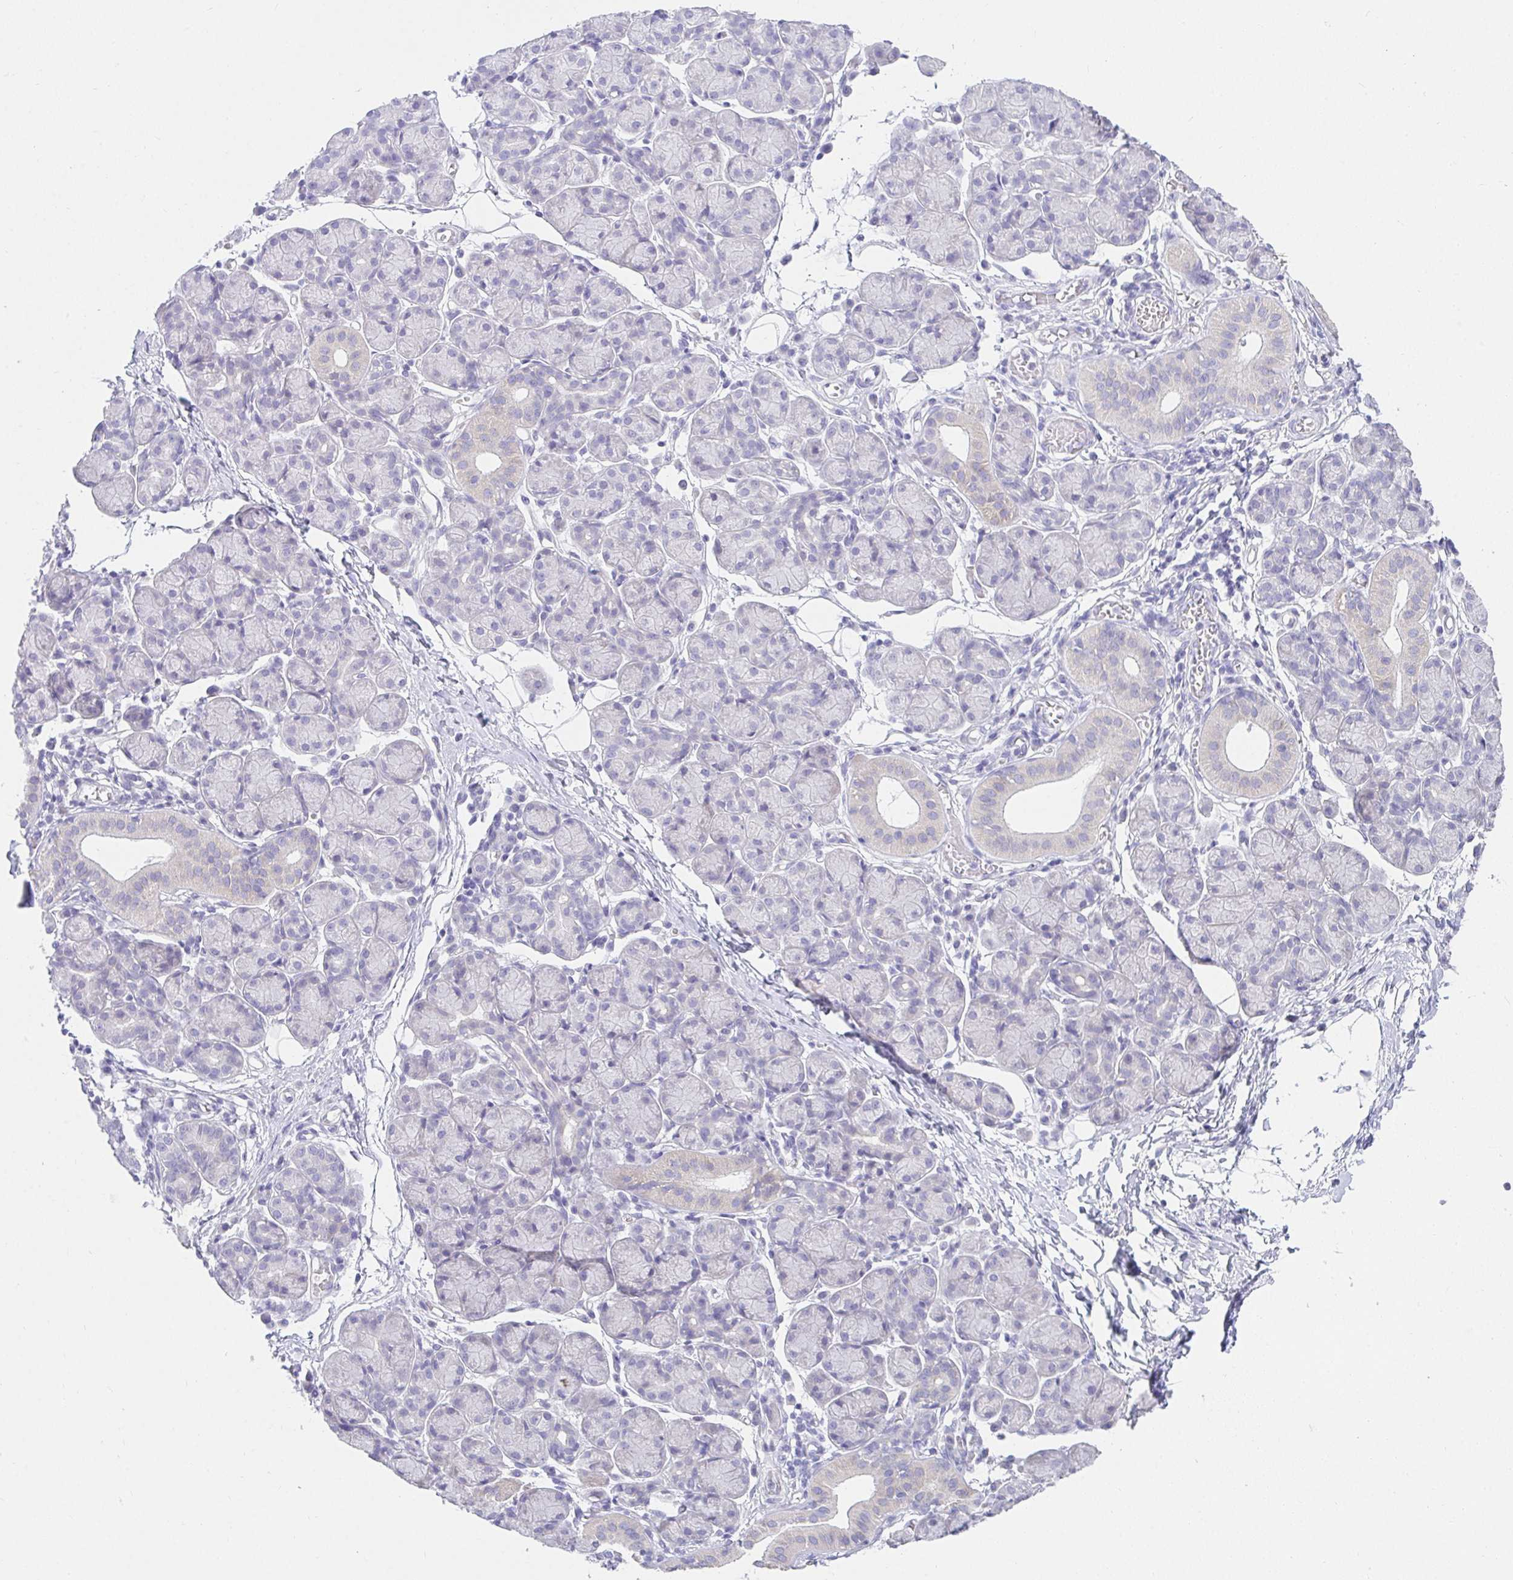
{"staining": {"intensity": "negative", "quantity": "none", "location": "none"}, "tissue": "salivary gland", "cell_type": "Glandular cells", "image_type": "normal", "snomed": [{"axis": "morphology", "description": "Normal tissue, NOS"}, {"axis": "morphology", "description": "Inflammation, NOS"}, {"axis": "topography", "description": "Lymph node"}, {"axis": "topography", "description": "Salivary gland"}], "caption": "Immunohistochemistry micrograph of normal salivary gland stained for a protein (brown), which demonstrates no positivity in glandular cells. (IHC, brightfield microscopy, high magnification).", "gene": "VGLL1", "patient": {"sex": "male", "age": 3}}